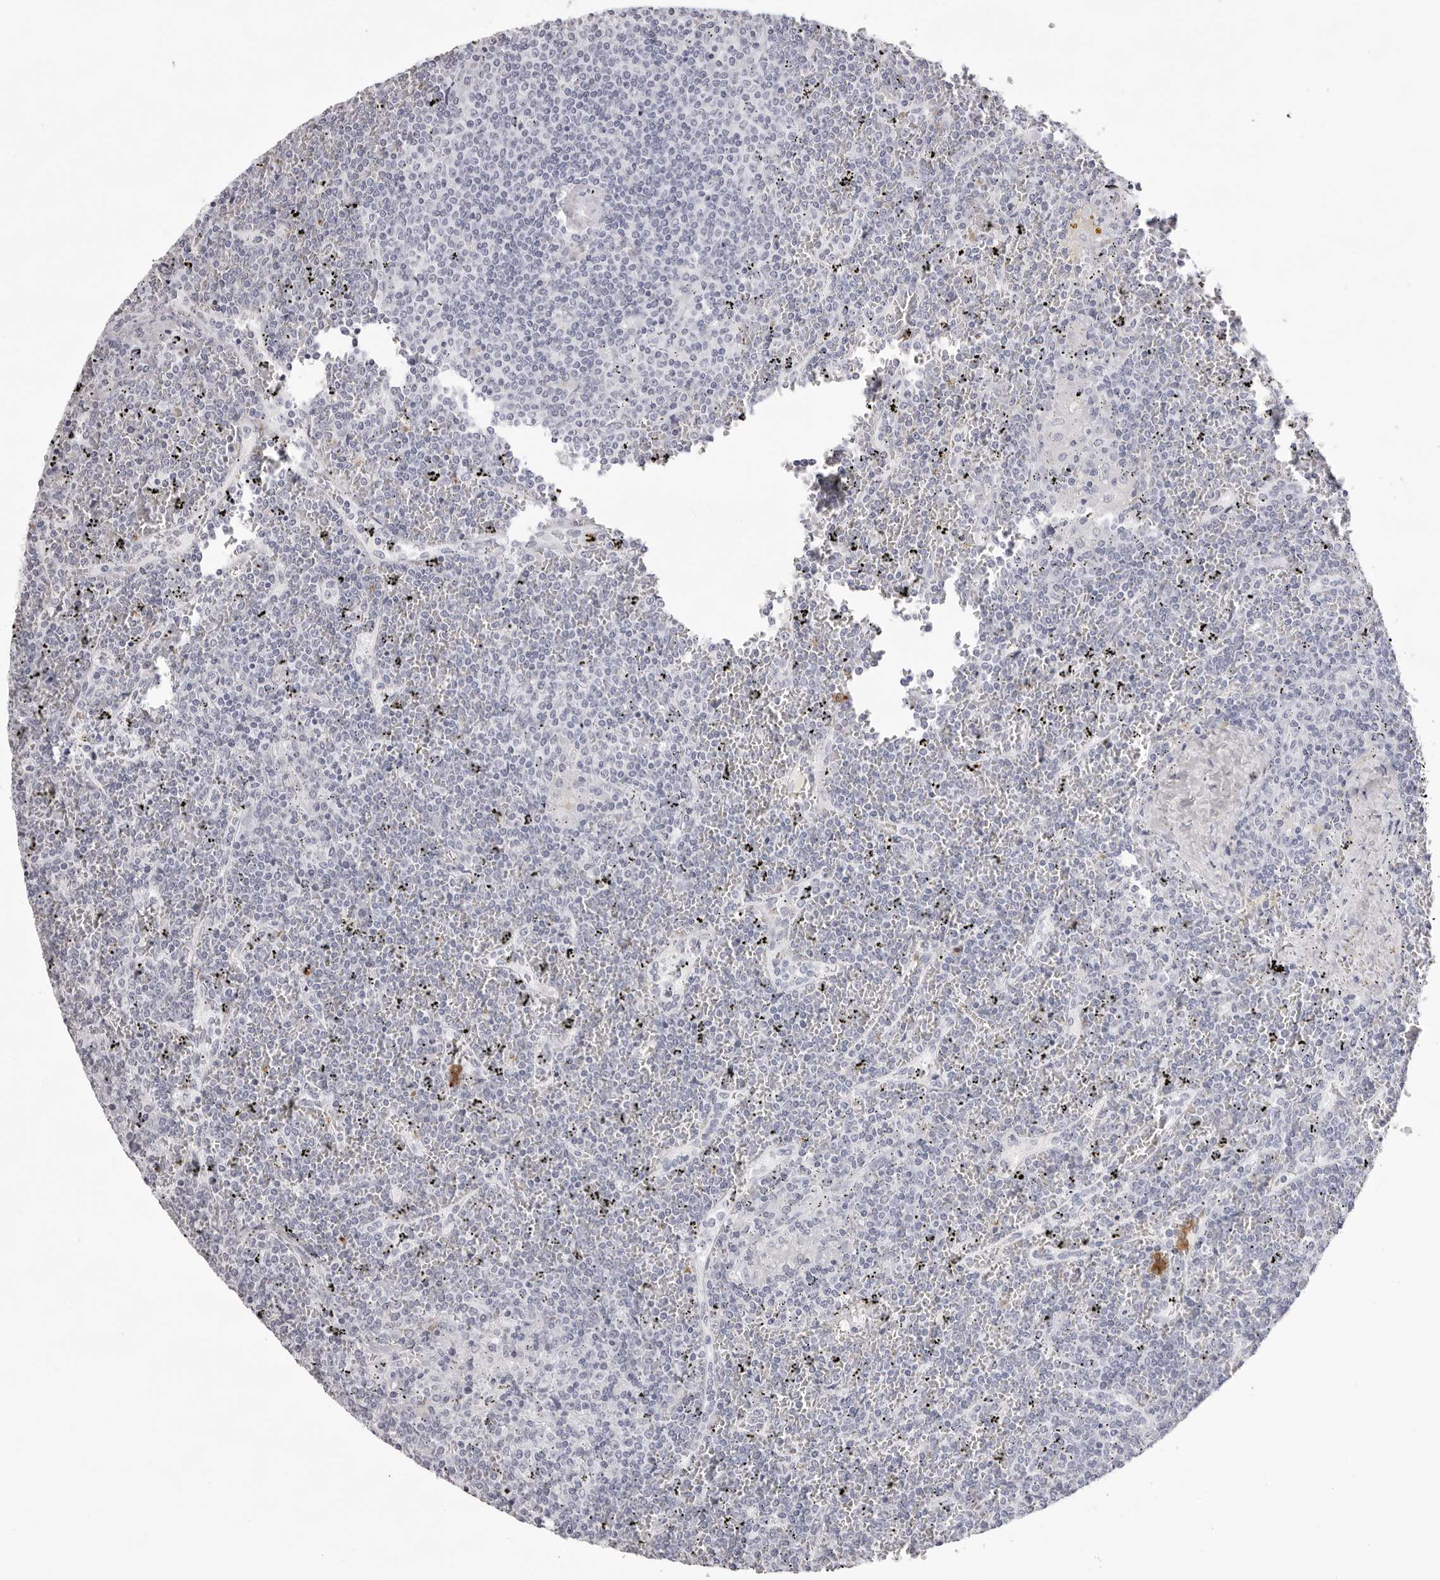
{"staining": {"intensity": "negative", "quantity": "none", "location": "none"}, "tissue": "lymphoma", "cell_type": "Tumor cells", "image_type": "cancer", "snomed": [{"axis": "morphology", "description": "Malignant lymphoma, non-Hodgkin's type, Low grade"}, {"axis": "topography", "description": "Spleen"}], "caption": "Human low-grade malignant lymphoma, non-Hodgkin's type stained for a protein using immunohistochemistry (IHC) displays no staining in tumor cells.", "gene": "SPTA1", "patient": {"sex": "female", "age": 19}}